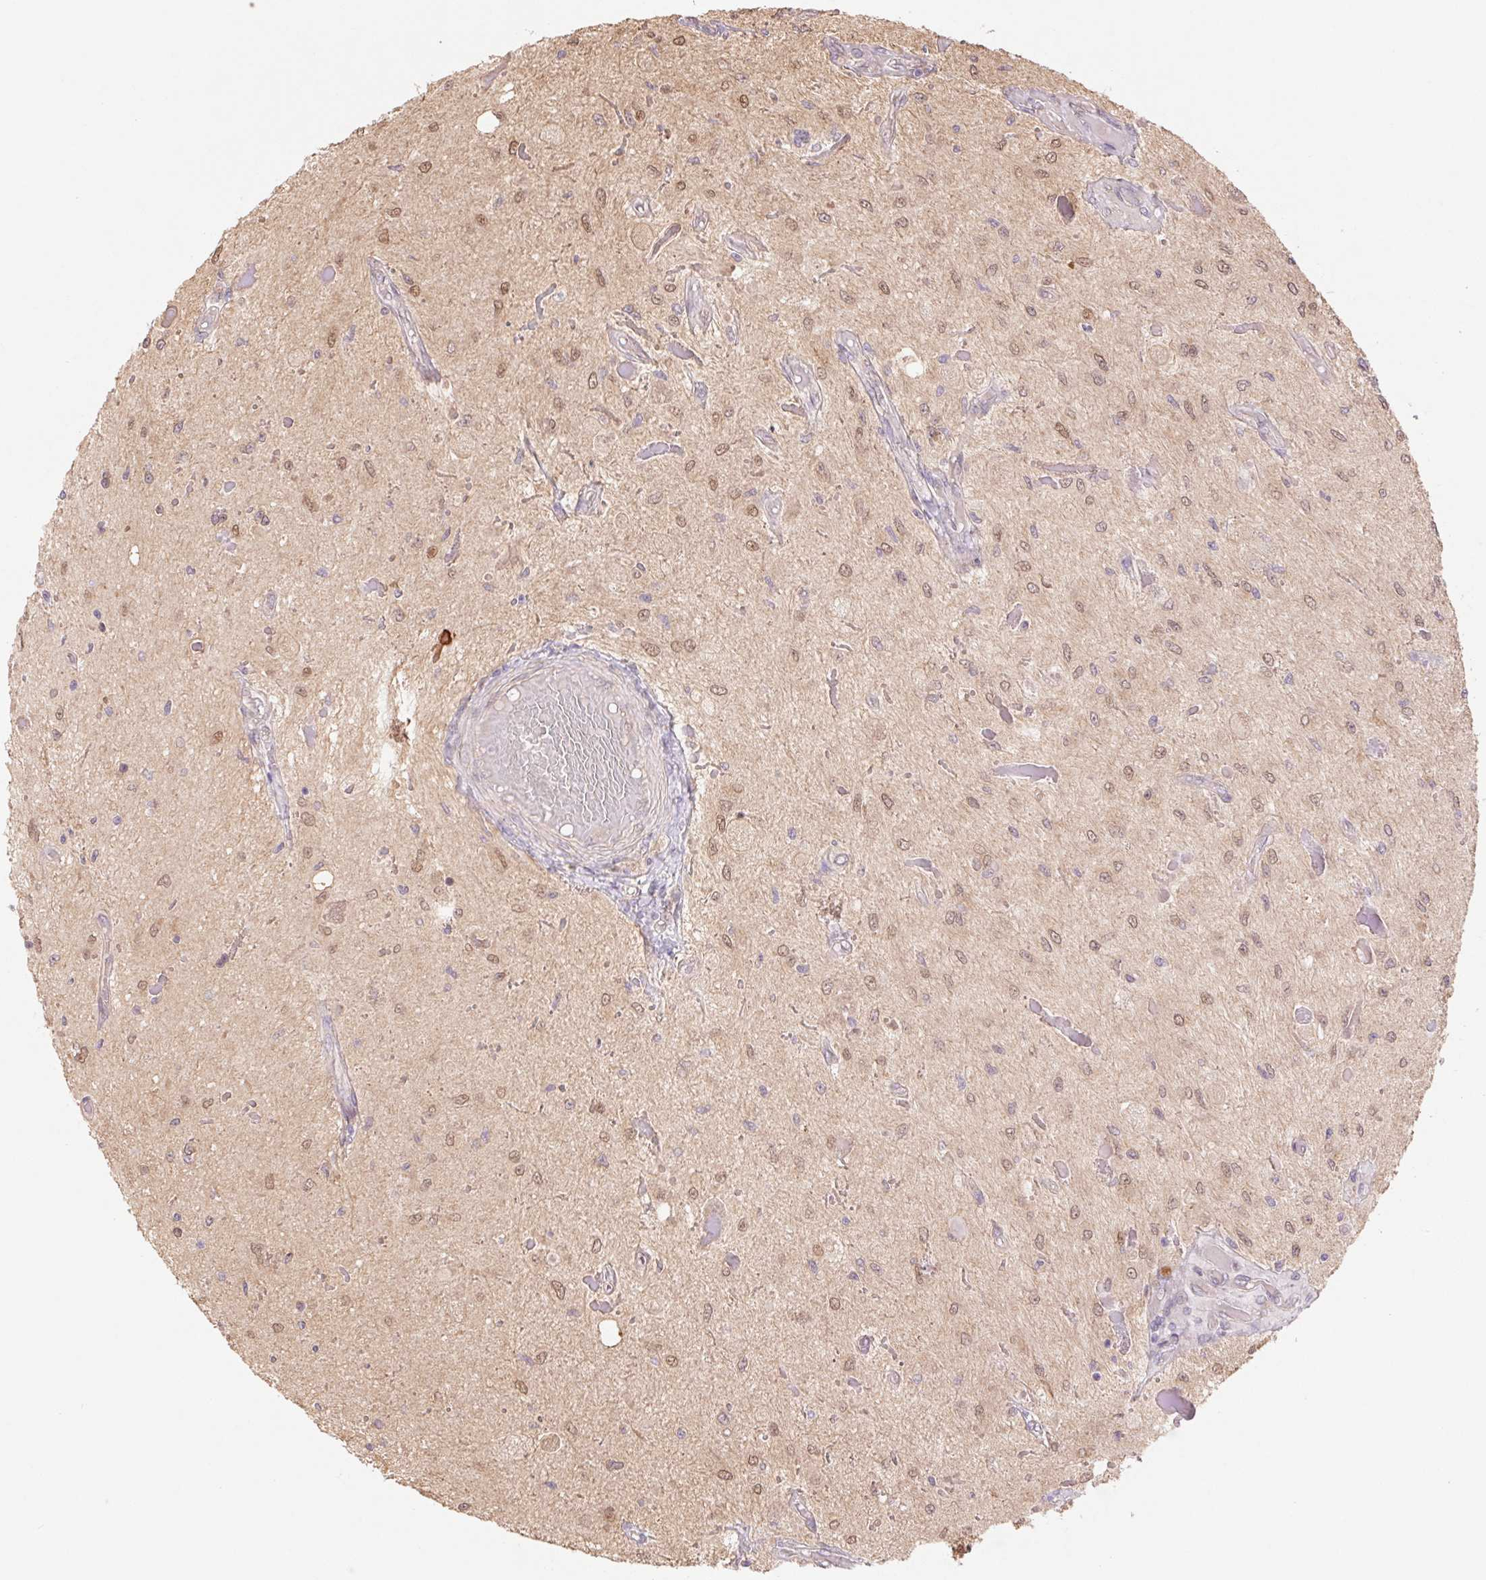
{"staining": {"intensity": "weak", "quantity": ">75%", "location": "cytoplasmic/membranous,nuclear"}, "tissue": "glioma", "cell_type": "Tumor cells", "image_type": "cancer", "snomed": [{"axis": "morphology", "description": "Glioma, malignant, Low grade"}, {"axis": "topography", "description": "Cerebellum"}], "caption": "The micrograph exhibits staining of glioma, revealing weak cytoplasmic/membranous and nuclear protein positivity (brown color) within tumor cells.", "gene": "RRM1", "patient": {"sex": "female", "age": 14}}